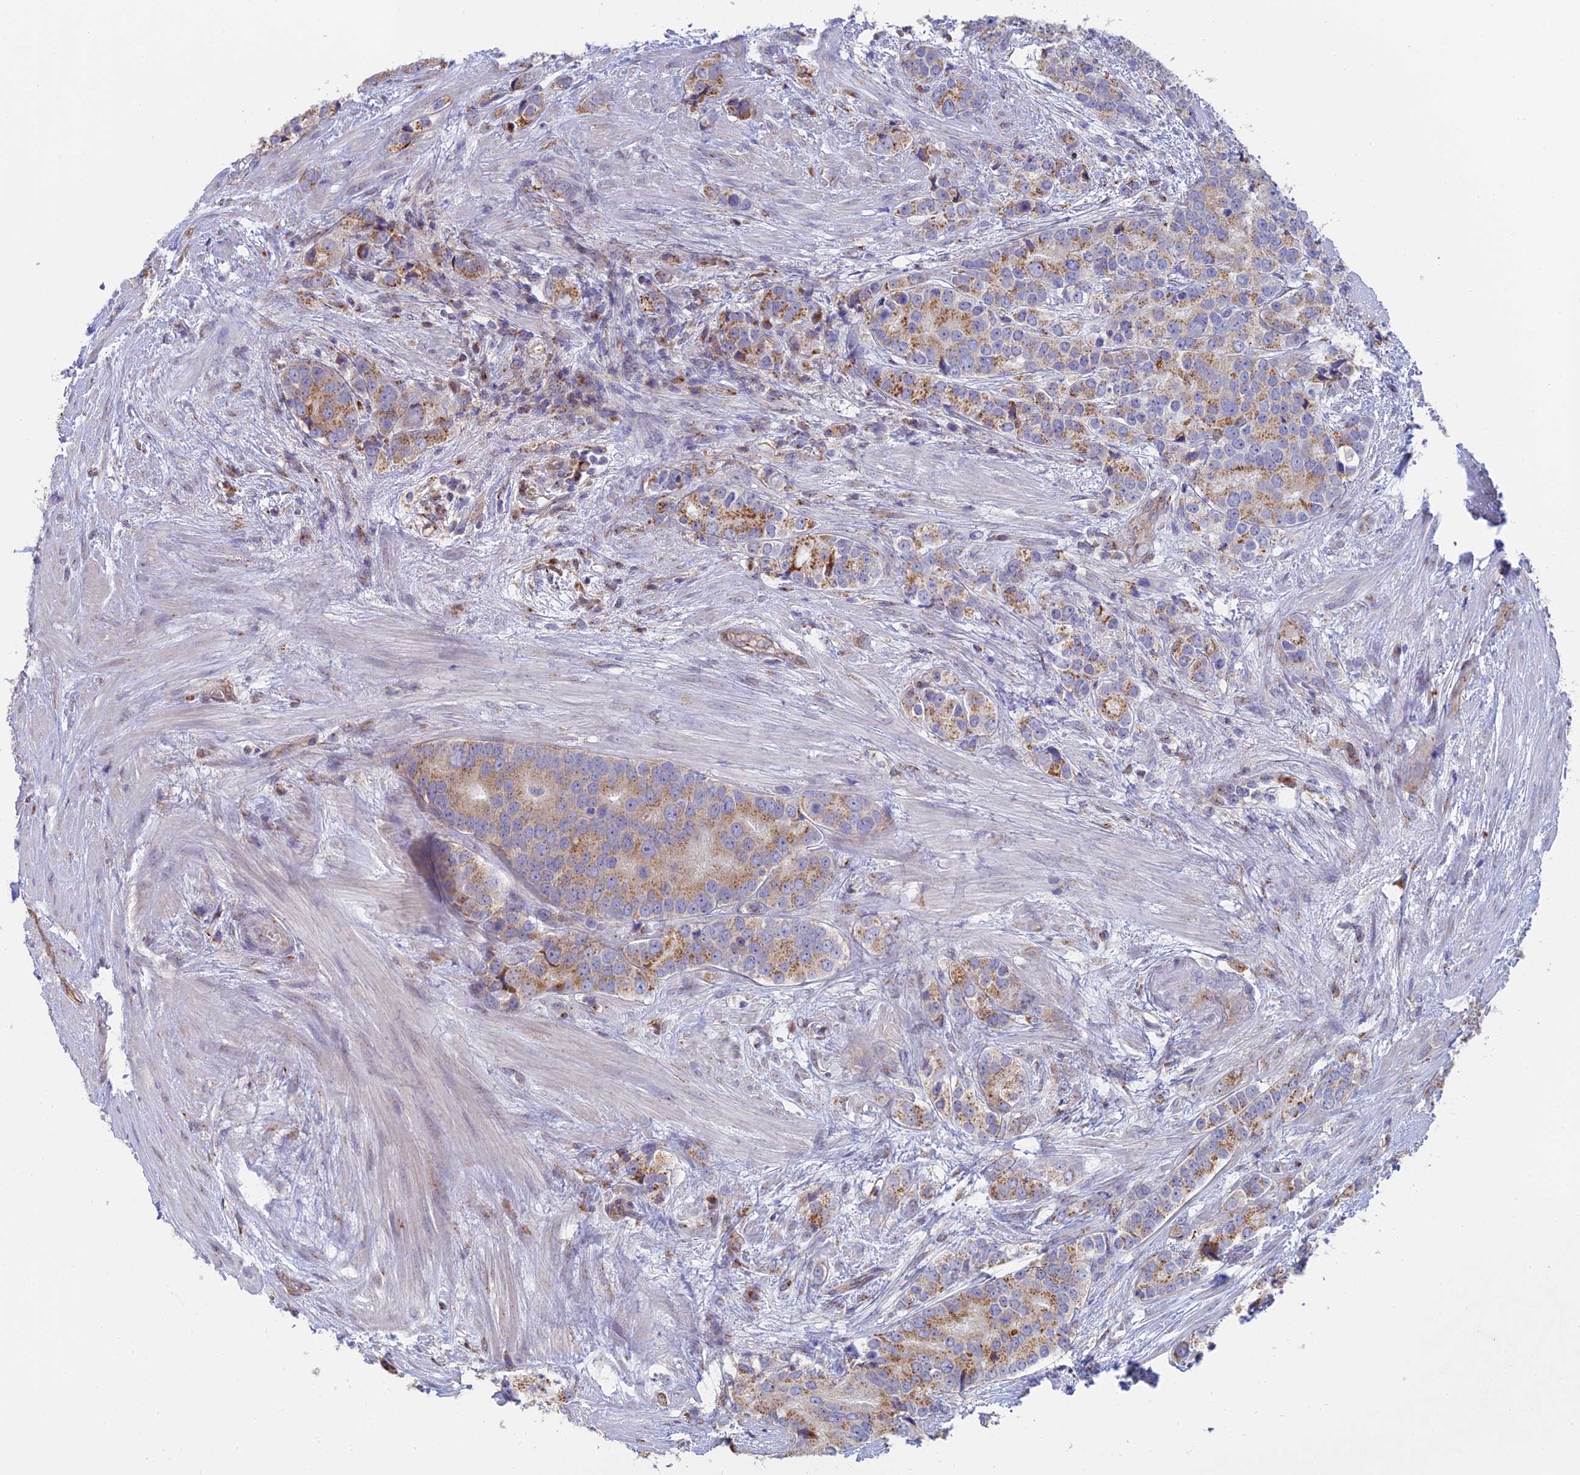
{"staining": {"intensity": "moderate", "quantity": ">75%", "location": "cytoplasmic/membranous"}, "tissue": "prostate cancer", "cell_type": "Tumor cells", "image_type": "cancer", "snomed": [{"axis": "morphology", "description": "Adenocarcinoma, High grade"}, {"axis": "topography", "description": "Prostate"}], "caption": "Immunohistochemical staining of prostate cancer (high-grade adenocarcinoma) demonstrates moderate cytoplasmic/membranous protein expression in approximately >75% of tumor cells.", "gene": "HS2ST1", "patient": {"sex": "male", "age": 62}}